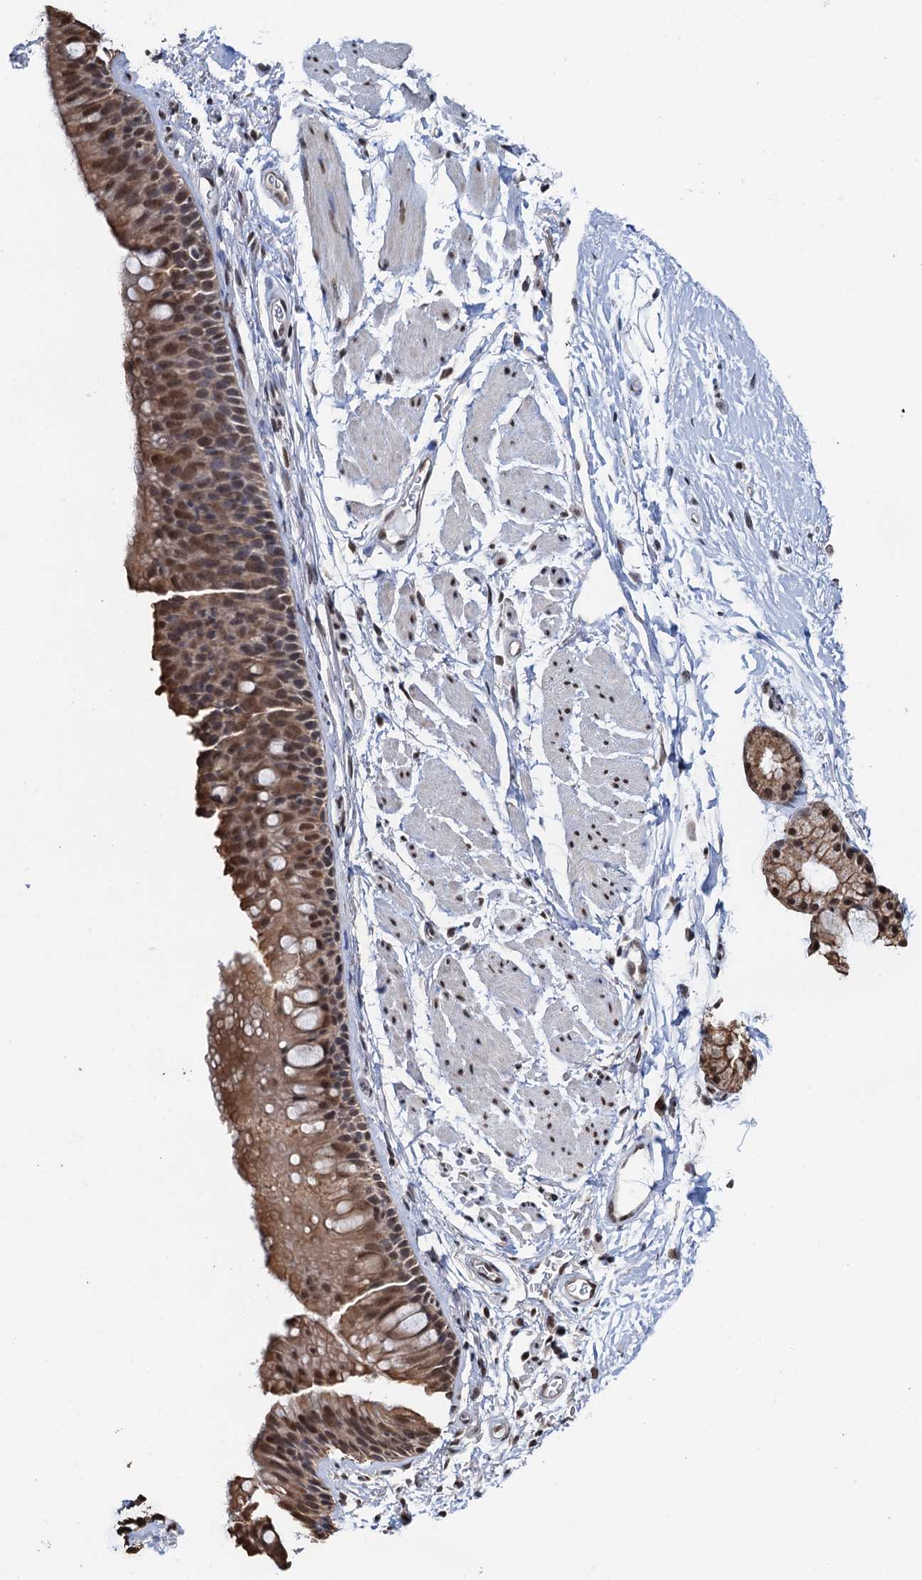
{"staining": {"intensity": "moderate", "quantity": ">75%", "location": "cytoplasmic/membranous,nuclear"}, "tissue": "bronchus", "cell_type": "Respiratory epithelial cells", "image_type": "normal", "snomed": [{"axis": "morphology", "description": "Normal tissue, NOS"}, {"axis": "topography", "description": "Cartilage tissue"}, {"axis": "topography", "description": "Bronchus"}], "caption": "DAB immunohistochemical staining of benign human bronchus exhibits moderate cytoplasmic/membranous,nuclear protein staining in about >75% of respiratory epithelial cells. The staining was performed using DAB, with brown indicating positive protein expression. Nuclei are stained blue with hematoxylin.", "gene": "ZNF609", "patient": {"sex": "female", "age": 53}}